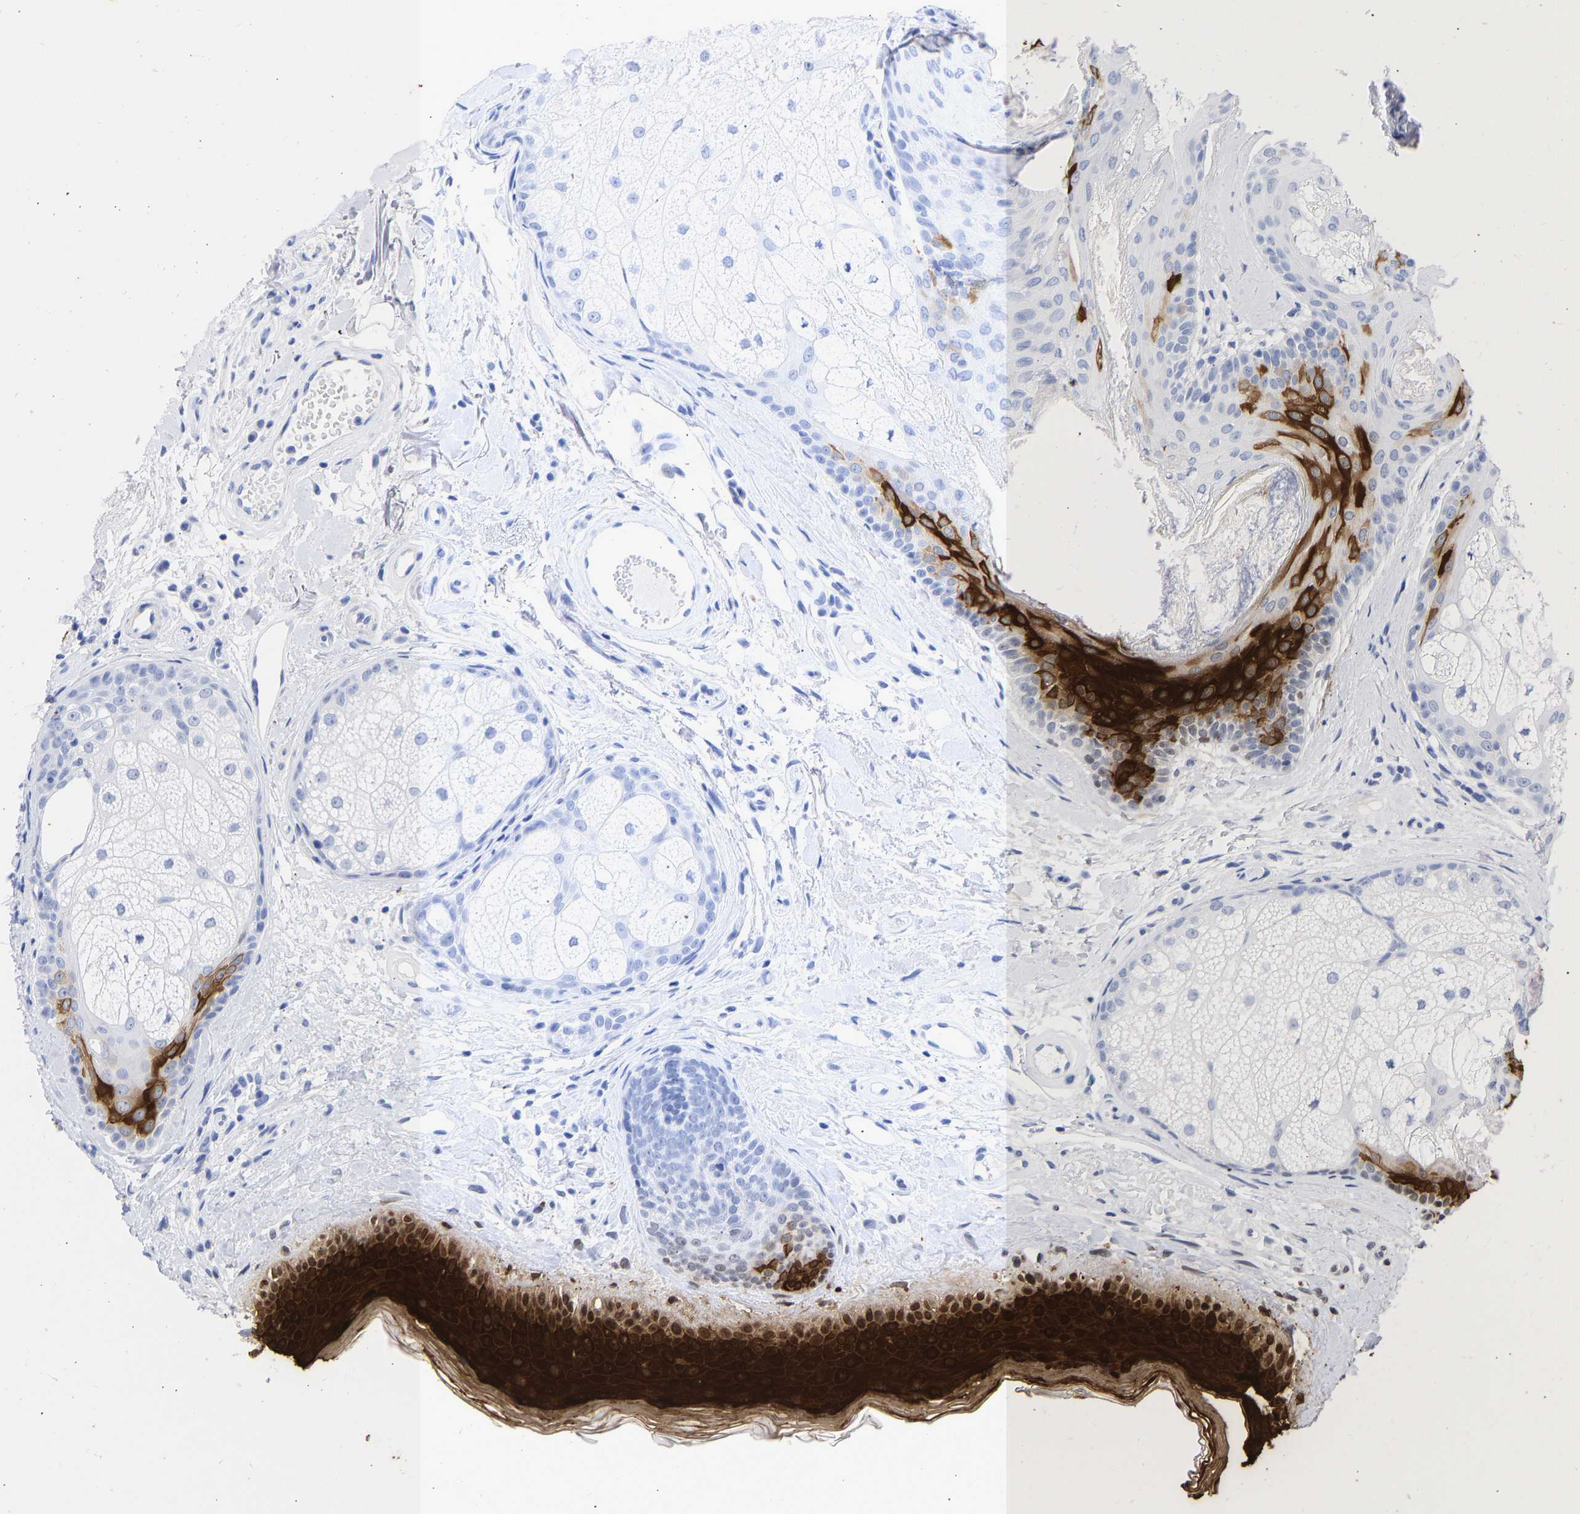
{"staining": {"intensity": "strong", "quantity": "25%-75%", "location": "cytoplasmic/membranous"}, "tissue": "oral mucosa", "cell_type": "Squamous epithelial cells", "image_type": "normal", "snomed": [{"axis": "morphology", "description": "Normal tissue, NOS"}, {"axis": "topography", "description": "Skin"}, {"axis": "topography", "description": "Oral tissue"}], "caption": "Immunohistochemistry (IHC) micrograph of benign oral mucosa: oral mucosa stained using immunohistochemistry (IHC) shows high levels of strong protein expression localized specifically in the cytoplasmic/membranous of squamous epithelial cells, appearing as a cytoplasmic/membranous brown color.", "gene": "KRT1", "patient": {"sex": "male", "age": 84}}